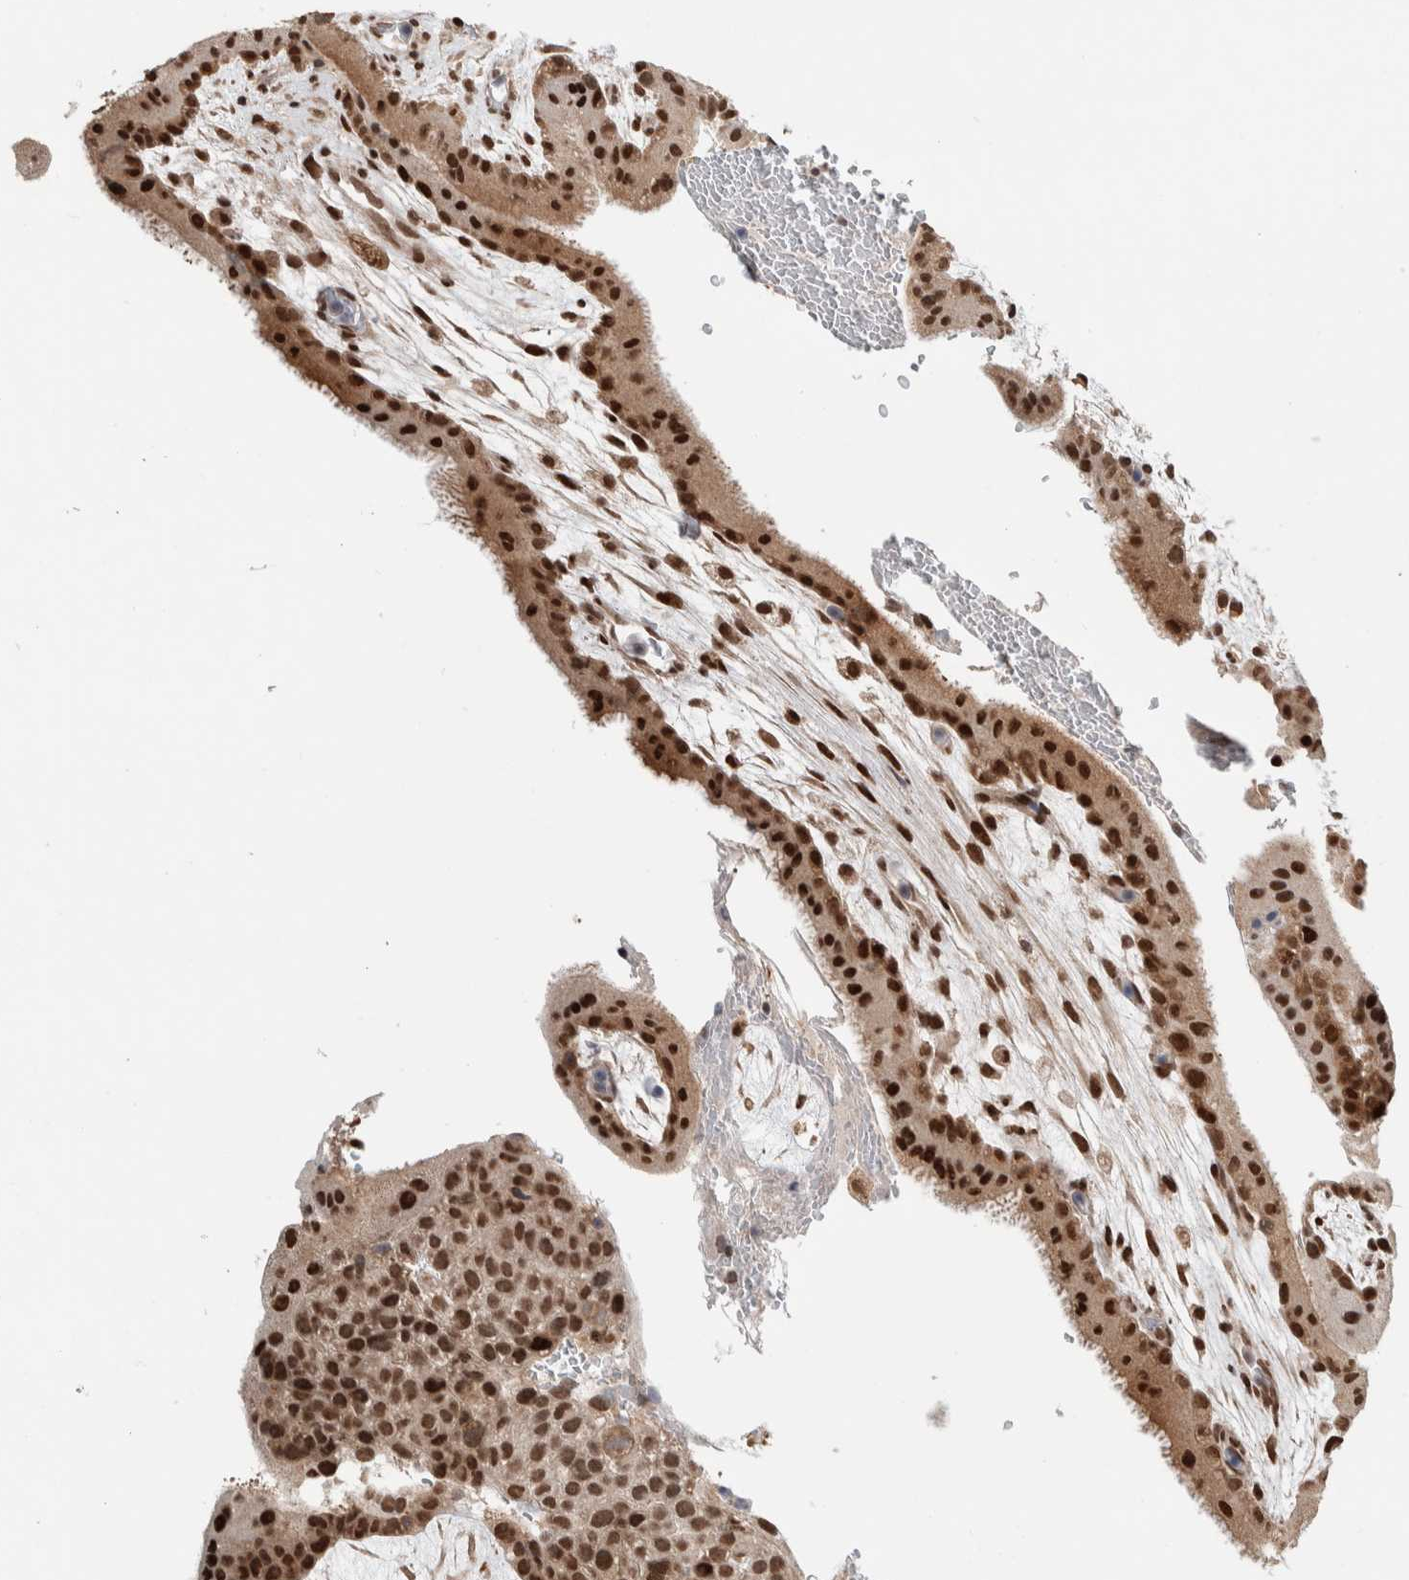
{"staining": {"intensity": "strong", "quantity": ">75%", "location": "nuclear"}, "tissue": "placenta", "cell_type": "Decidual cells", "image_type": "normal", "snomed": [{"axis": "morphology", "description": "Normal tissue, NOS"}, {"axis": "topography", "description": "Placenta"}], "caption": "DAB immunohistochemical staining of benign placenta shows strong nuclear protein expression in about >75% of decidual cells.", "gene": "TNRC18", "patient": {"sex": "female", "age": 35}}